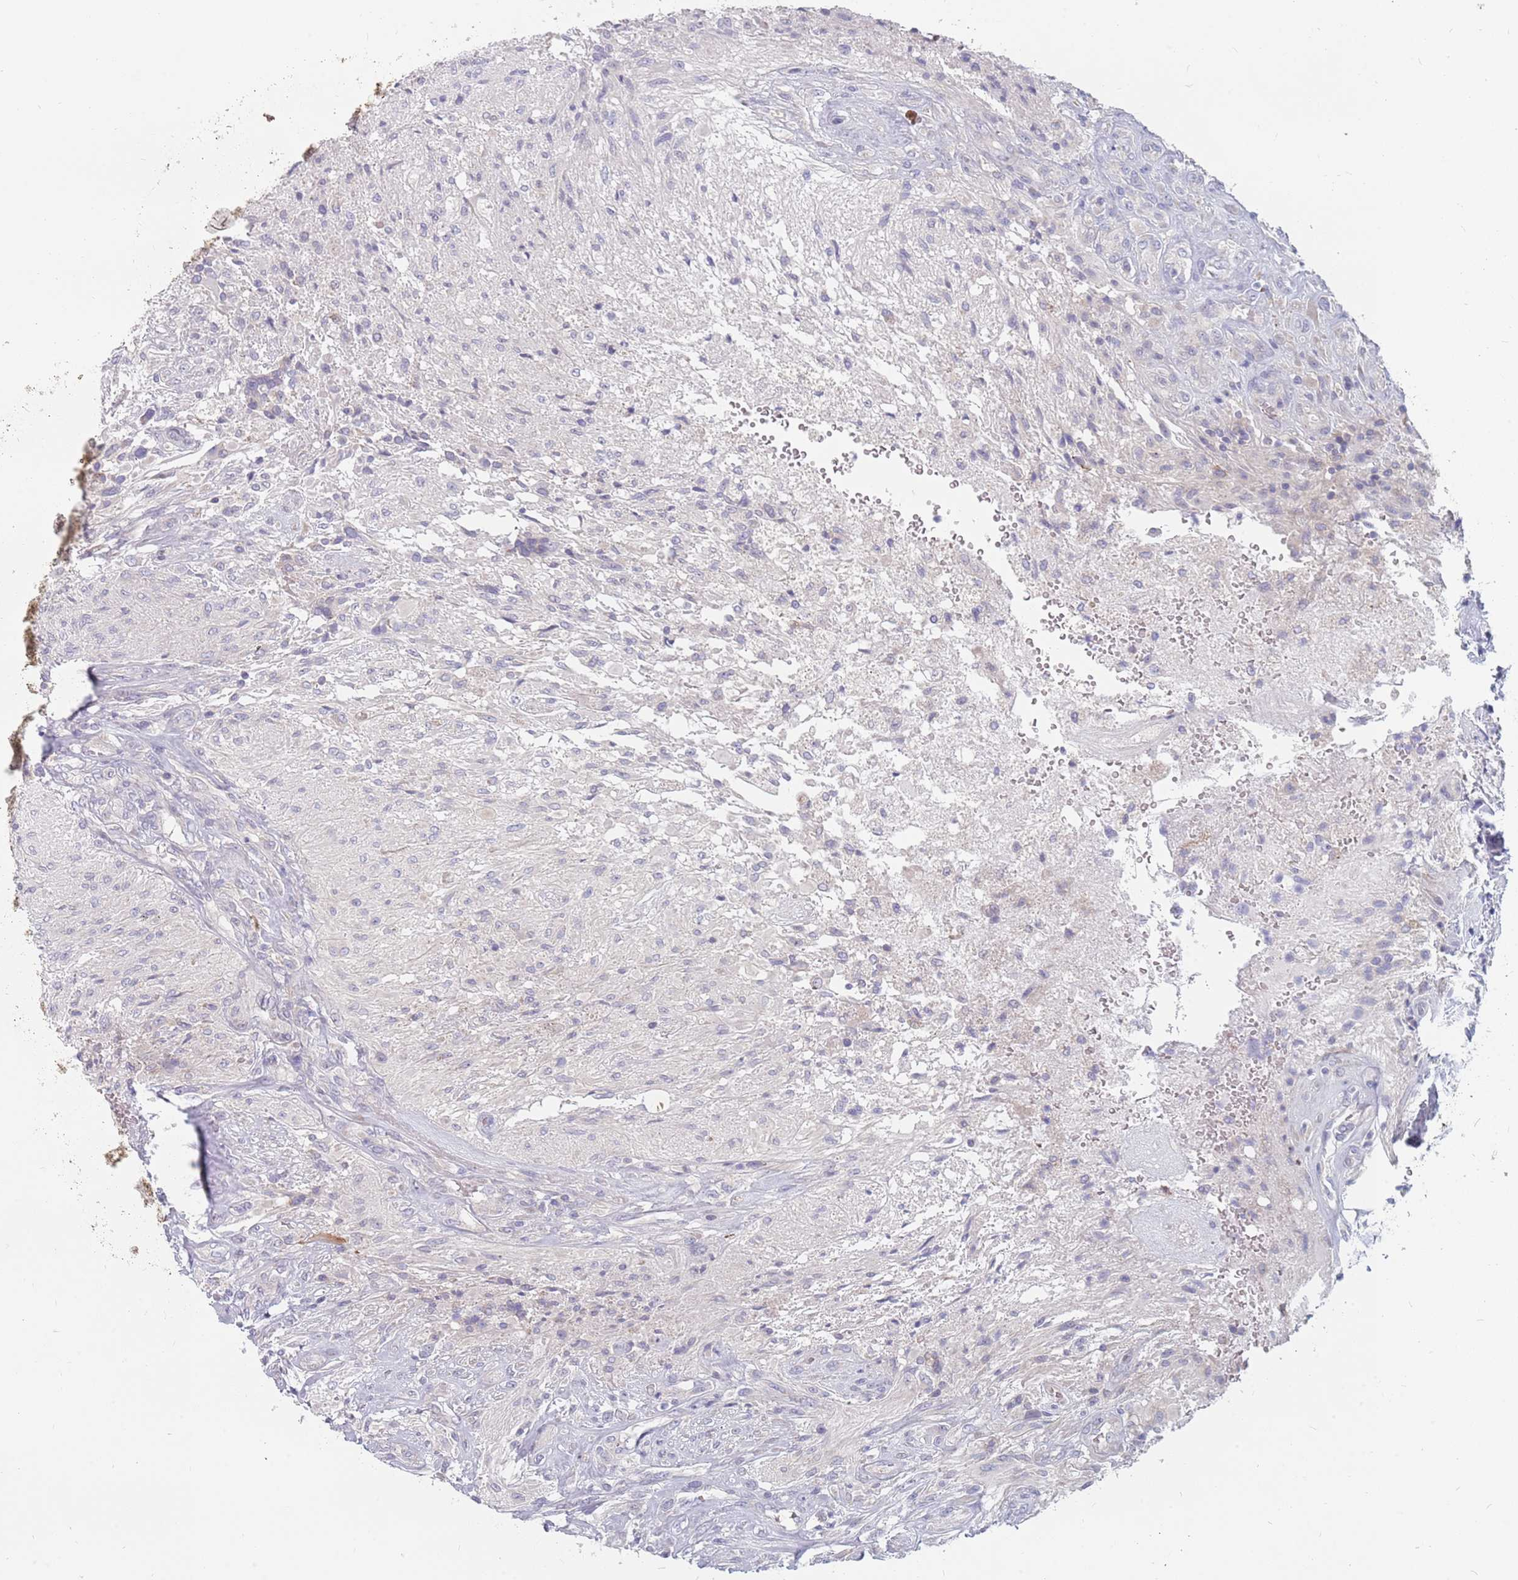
{"staining": {"intensity": "negative", "quantity": "none", "location": "none"}, "tissue": "glioma", "cell_type": "Tumor cells", "image_type": "cancer", "snomed": [{"axis": "morphology", "description": "Glioma, malignant, High grade"}, {"axis": "topography", "description": "Brain"}], "caption": "Tumor cells are negative for brown protein staining in malignant glioma (high-grade).", "gene": "CMTR2", "patient": {"sex": "male", "age": 56}}